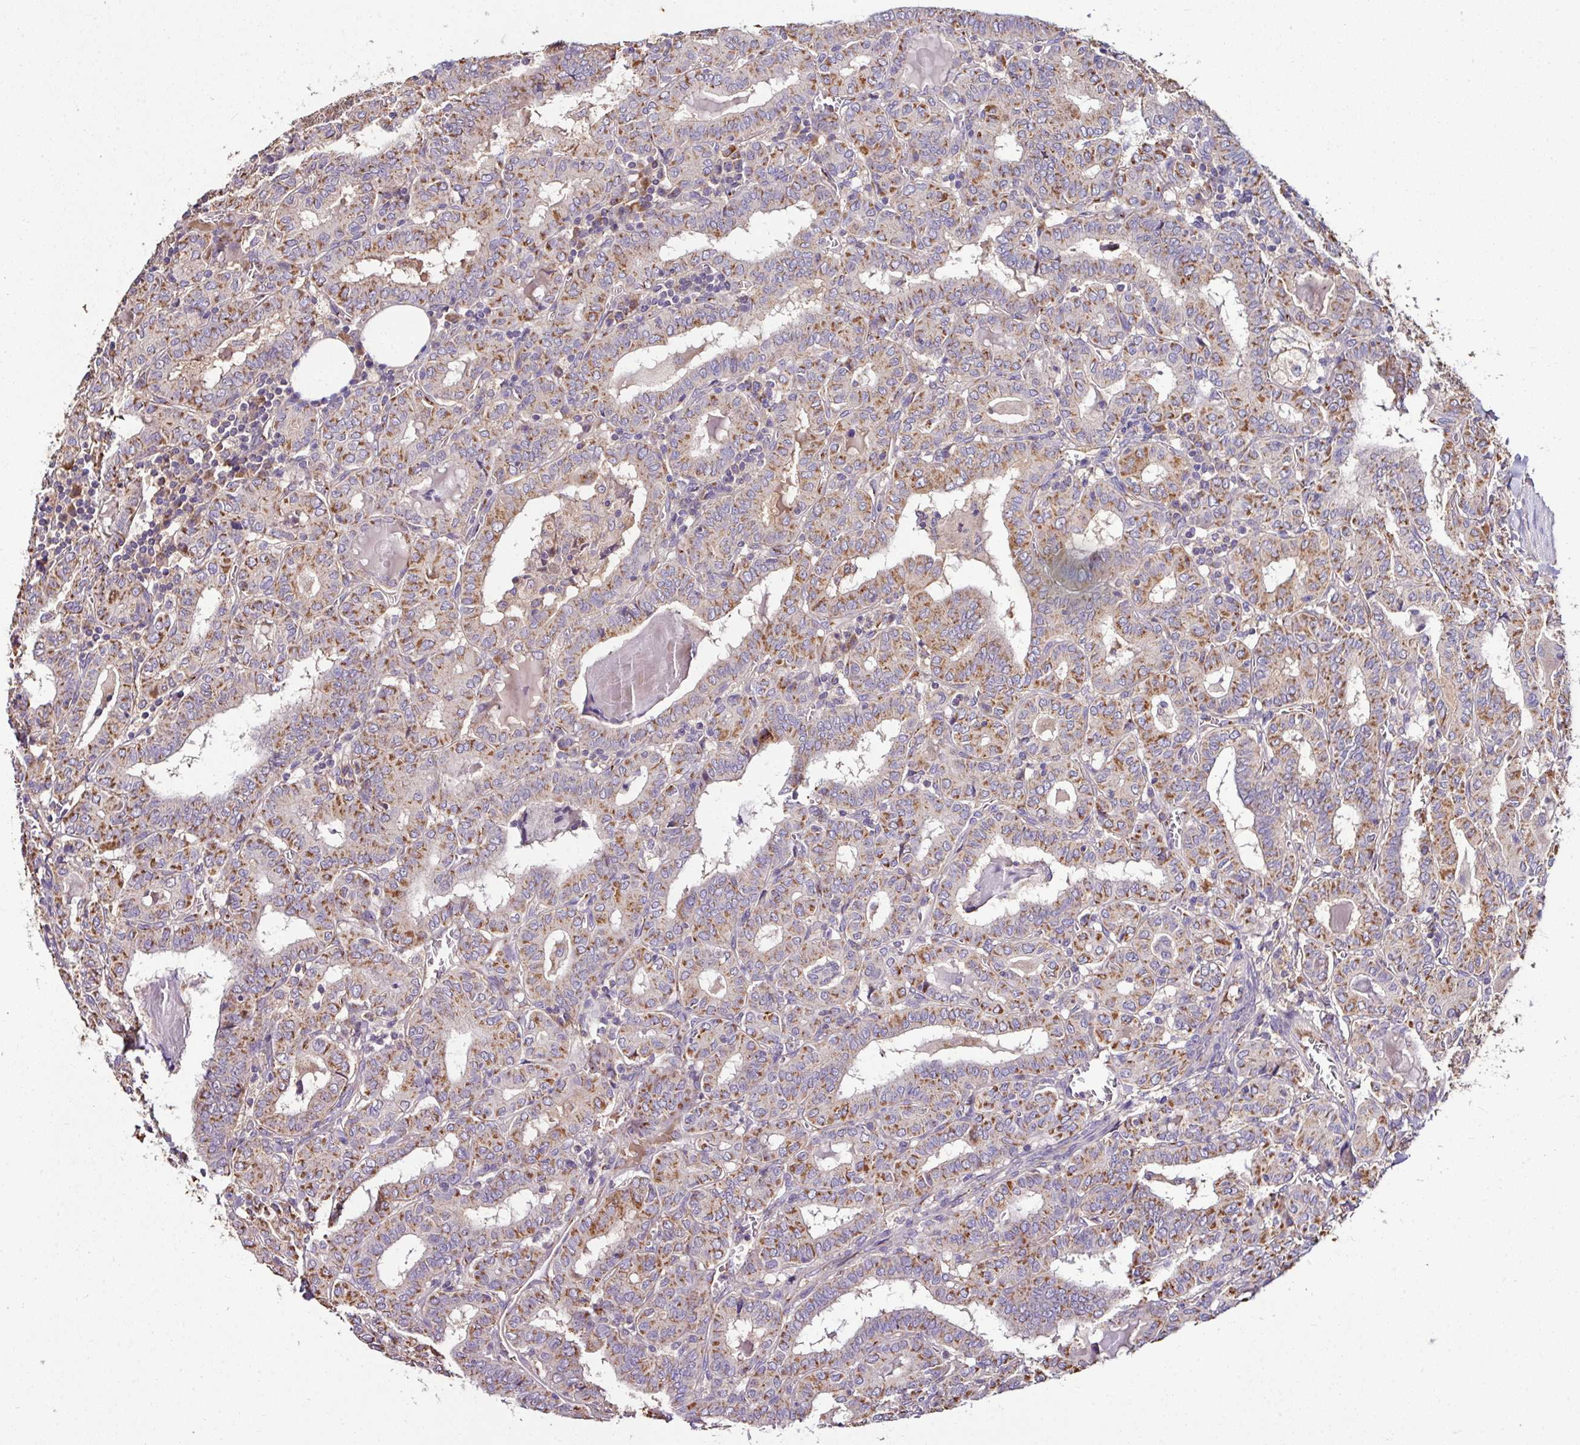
{"staining": {"intensity": "moderate", "quantity": ">75%", "location": "cytoplasmic/membranous"}, "tissue": "thyroid cancer", "cell_type": "Tumor cells", "image_type": "cancer", "snomed": [{"axis": "morphology", "description": "Papillary adenocarcinoma, NOS"}, {"axis": "topography", "description": "Thyroid gland"}], "caption": "There is medium levels of moderate cytoplasmic/membranous positivity in tumor cells of thyroid cancer, as demonstrated by immunohistochemical staining (brown color).", "gene": "CPD", "patient": {"sex": "female", "age": 72}}